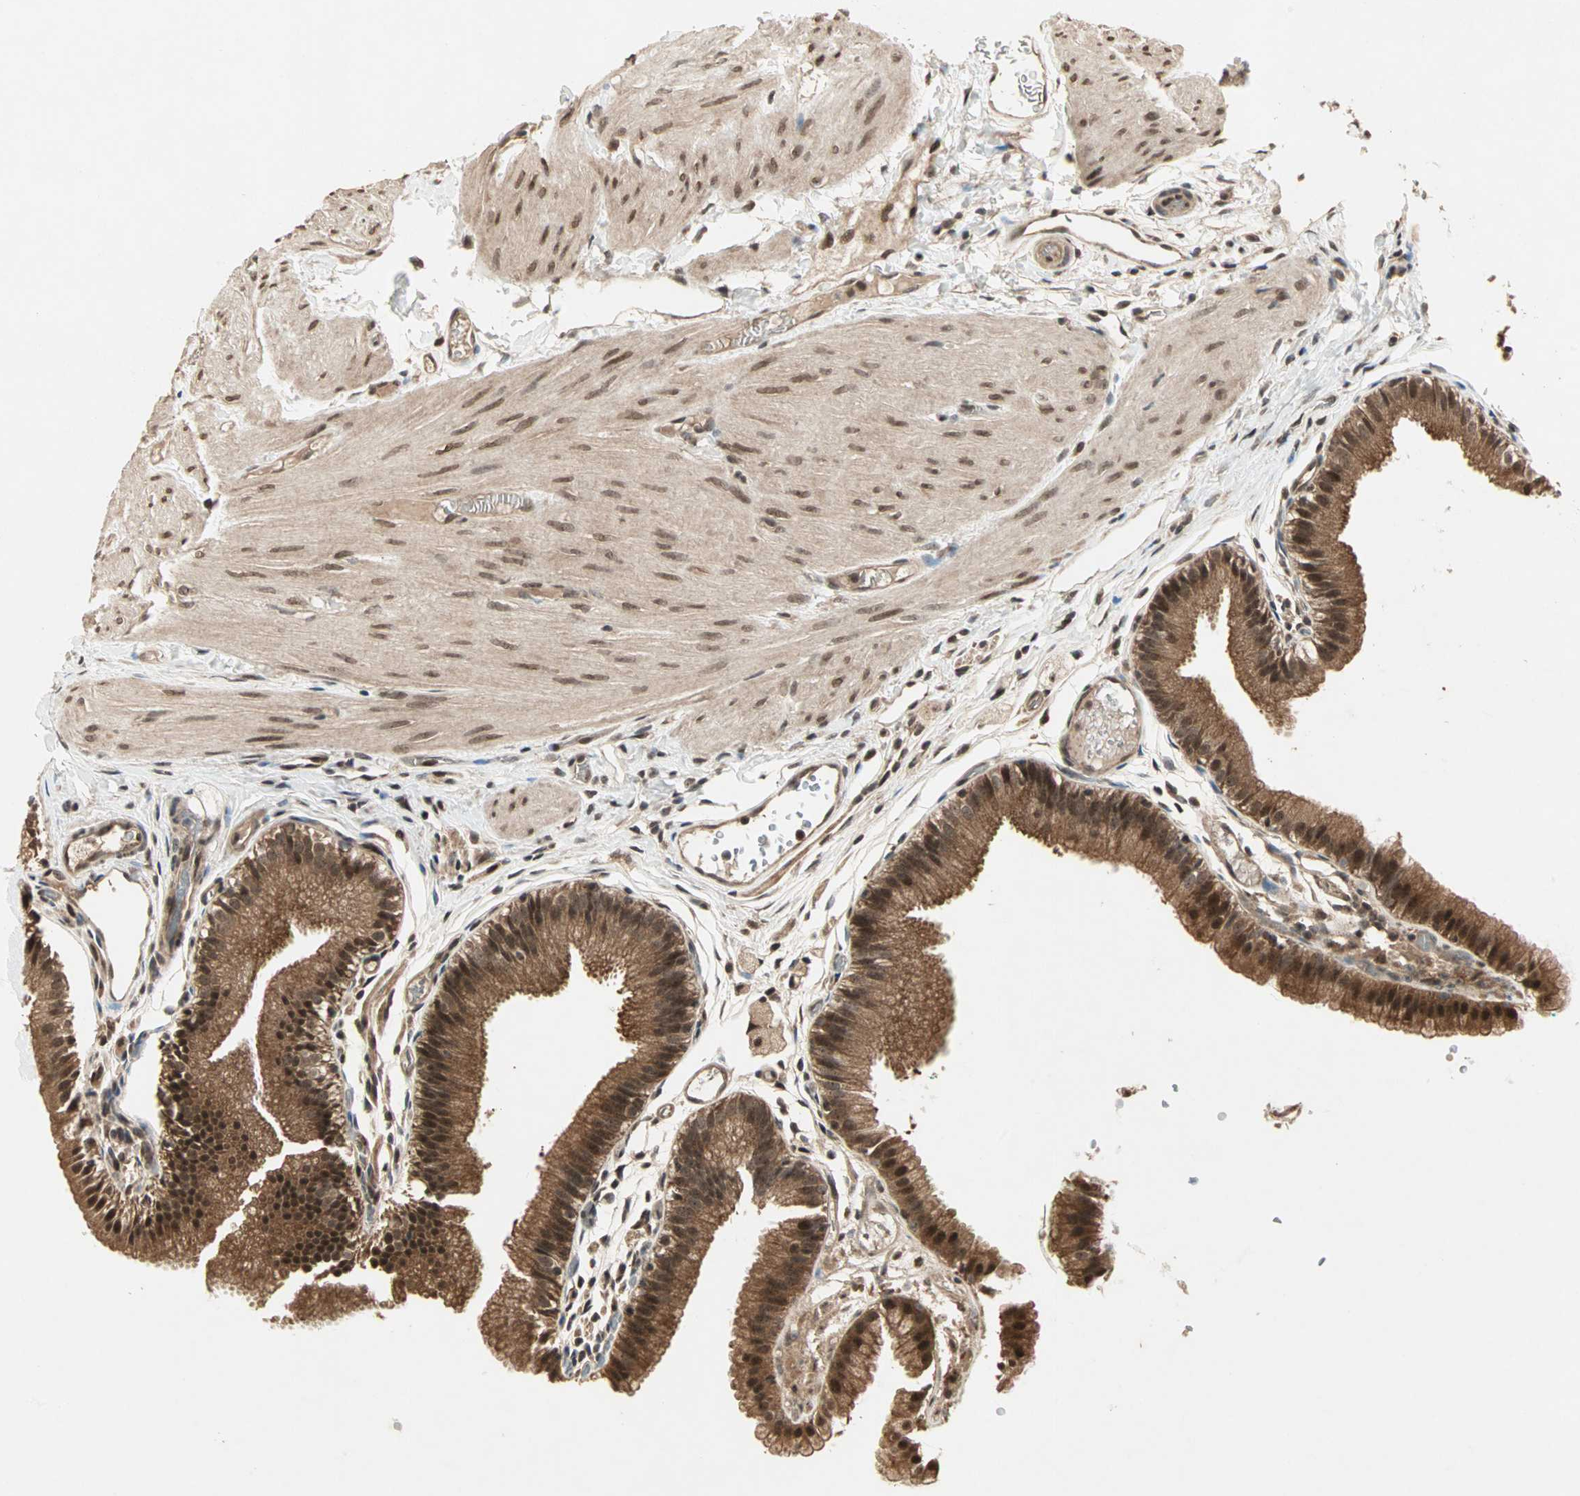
{"staining": {"intensity": "strong", "quantity": ">75%", "location": "cytoplasmic/membranous,nuclear"}, "tissue": "gallbladder", "cell_type": "Glandular cells", "image_type": "normal", "snomed": [{"axis": "morphology", "description": "Normal tissue, NOS"}, {"axis": "topography", "description": "Gallbladder"}], "caption": "Protein staining of normal gallbladder displays strong cytoplasmic/membranous,nuclear staining in about >75% of glandular cells. The staining was performed using DAB (3,3'-diaminobenzidine) to visualize the protein expression in brown, while the nuclei were stained in blue with hematoxylin (Magnification: 20x).", "gene": "CSNK2B", "patient": {"sex": "female", "age": 26}}